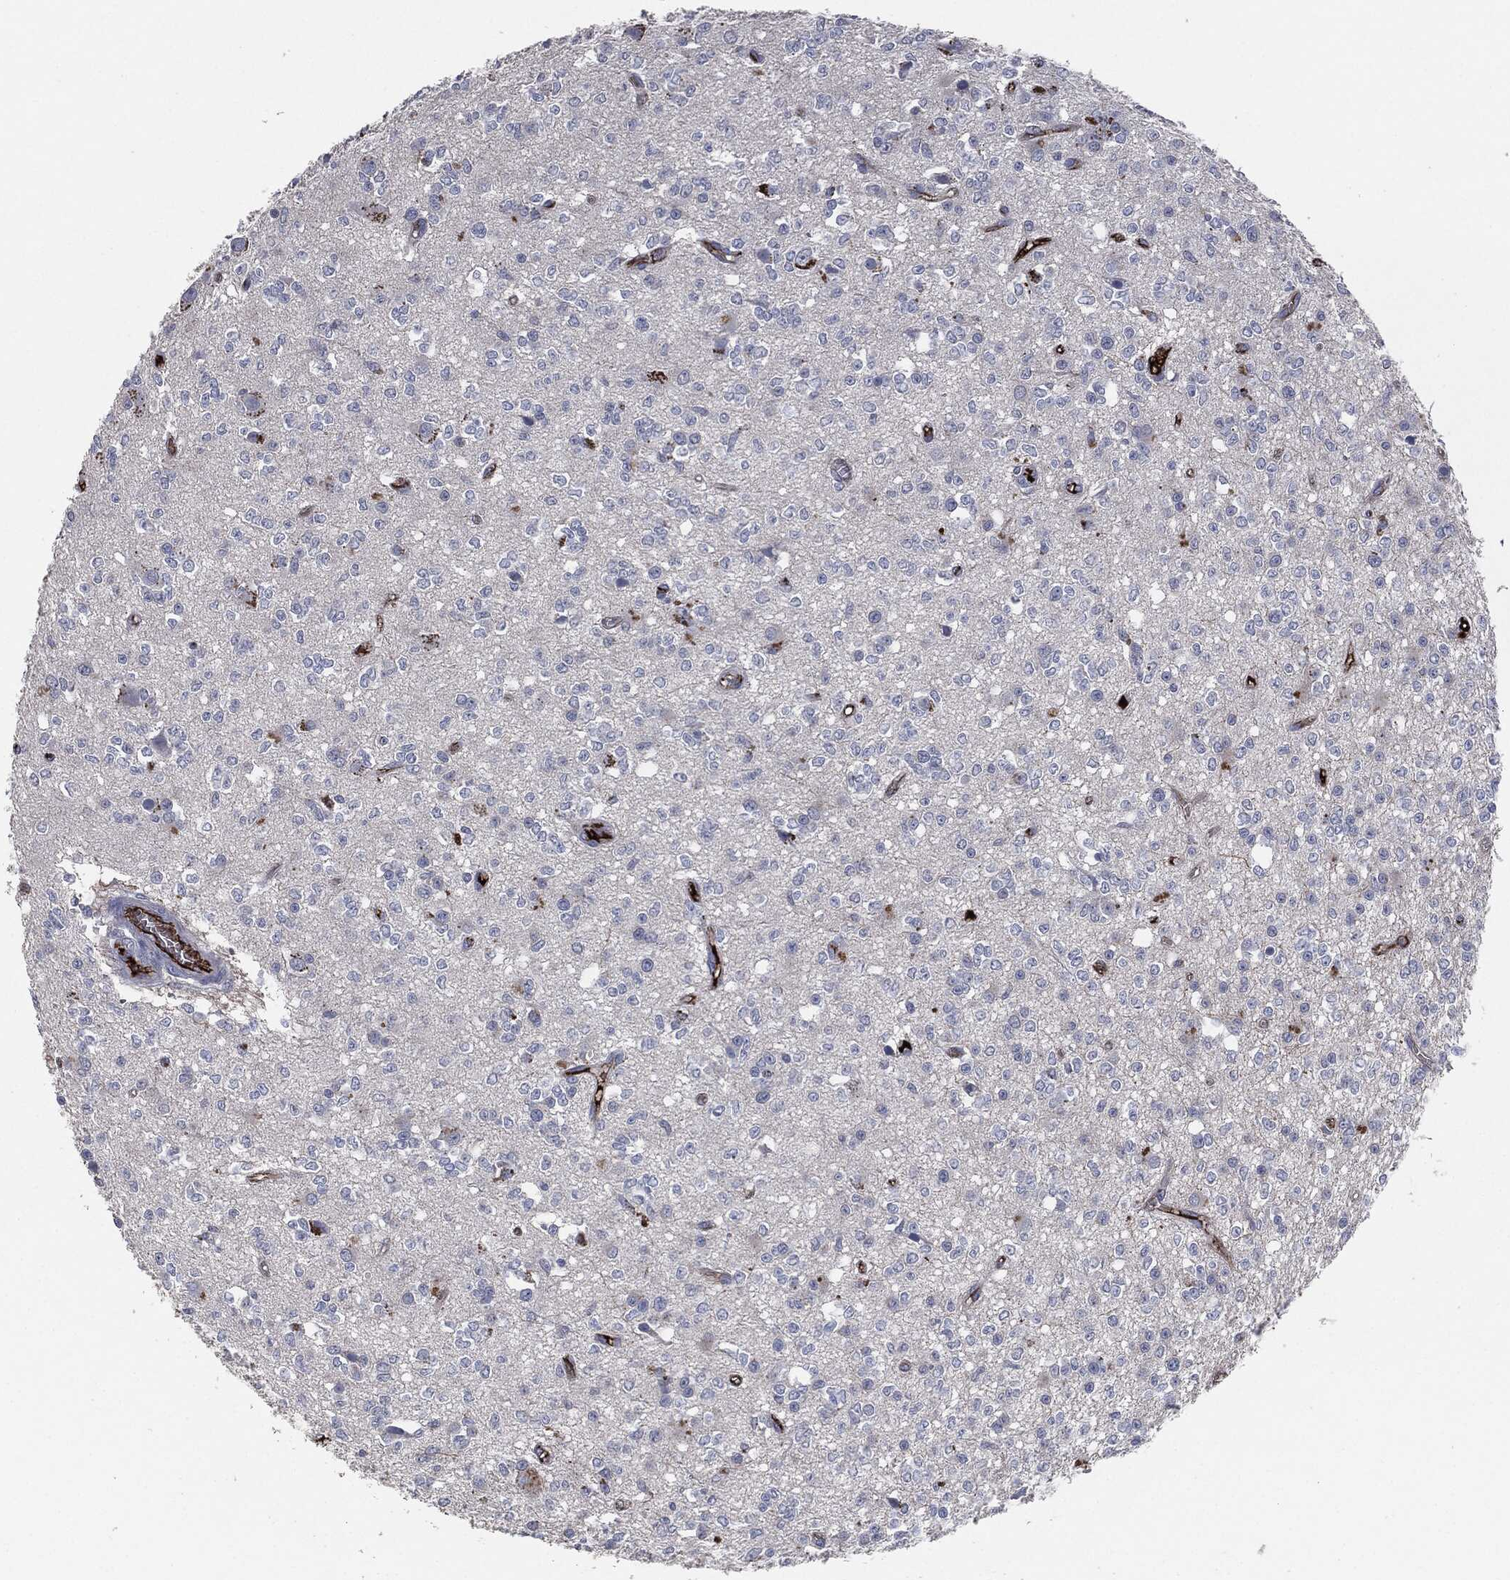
{"staining": {"intensity": "negative", "quantity": "none", "location": "none"}, "tissue": "glioma", "cell_type": "Tumor cells", "image_type": "cancer", "snomed": [{"axis": "morphology", "description": "Glioma, malignant, Low grade"}, {"axis": "topography", "description": "Brain"}], "caption": "Histopathology image shows no protein staining in tumor cells of glioma tissue.", "gene": "APOB", "patient": {"sex": "female", "age": 45}}